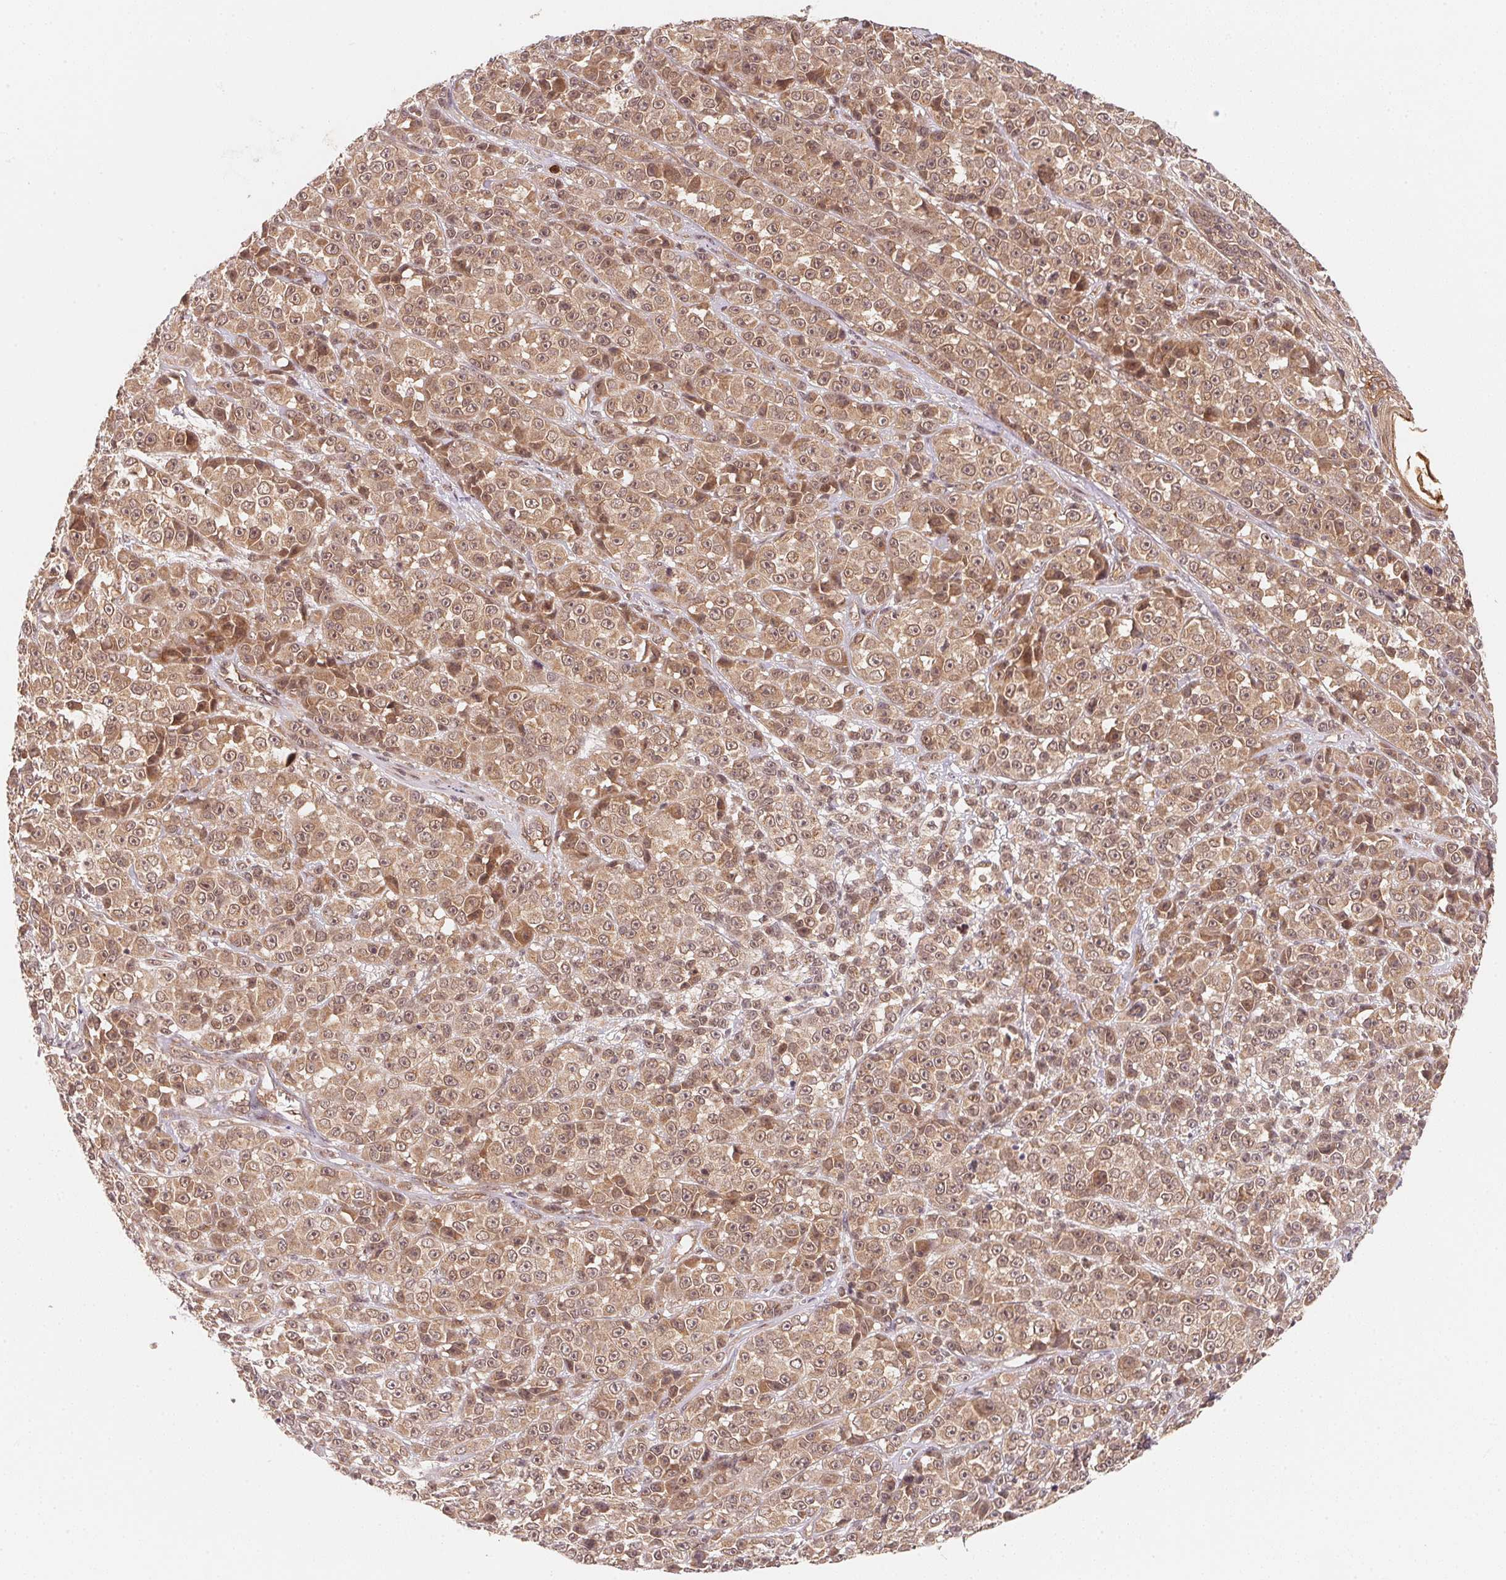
{"staining": {"intensity": "moderate", "quantity": ">75%", "location": "cytoplasmic/membranous,nuclear"}, "tissue": "melanoma", "cell_type": "Tumor cells", "image_type": "cancer", "snomed": [{"axis": "morphology", "description": "Malignant melanoma, NOS"}, {"axis": "topography", "description": "Skin"}, {"axis": "topography", "description": "Skin of back"}], "caption": "The immunohistochemical stain highlights moderate cytoplasmic/membranous and nuclear staining in tumor cells of melanoma tissue.", "gene": "CCDC102B", "patient": {"sex": "male", "age": 91}}